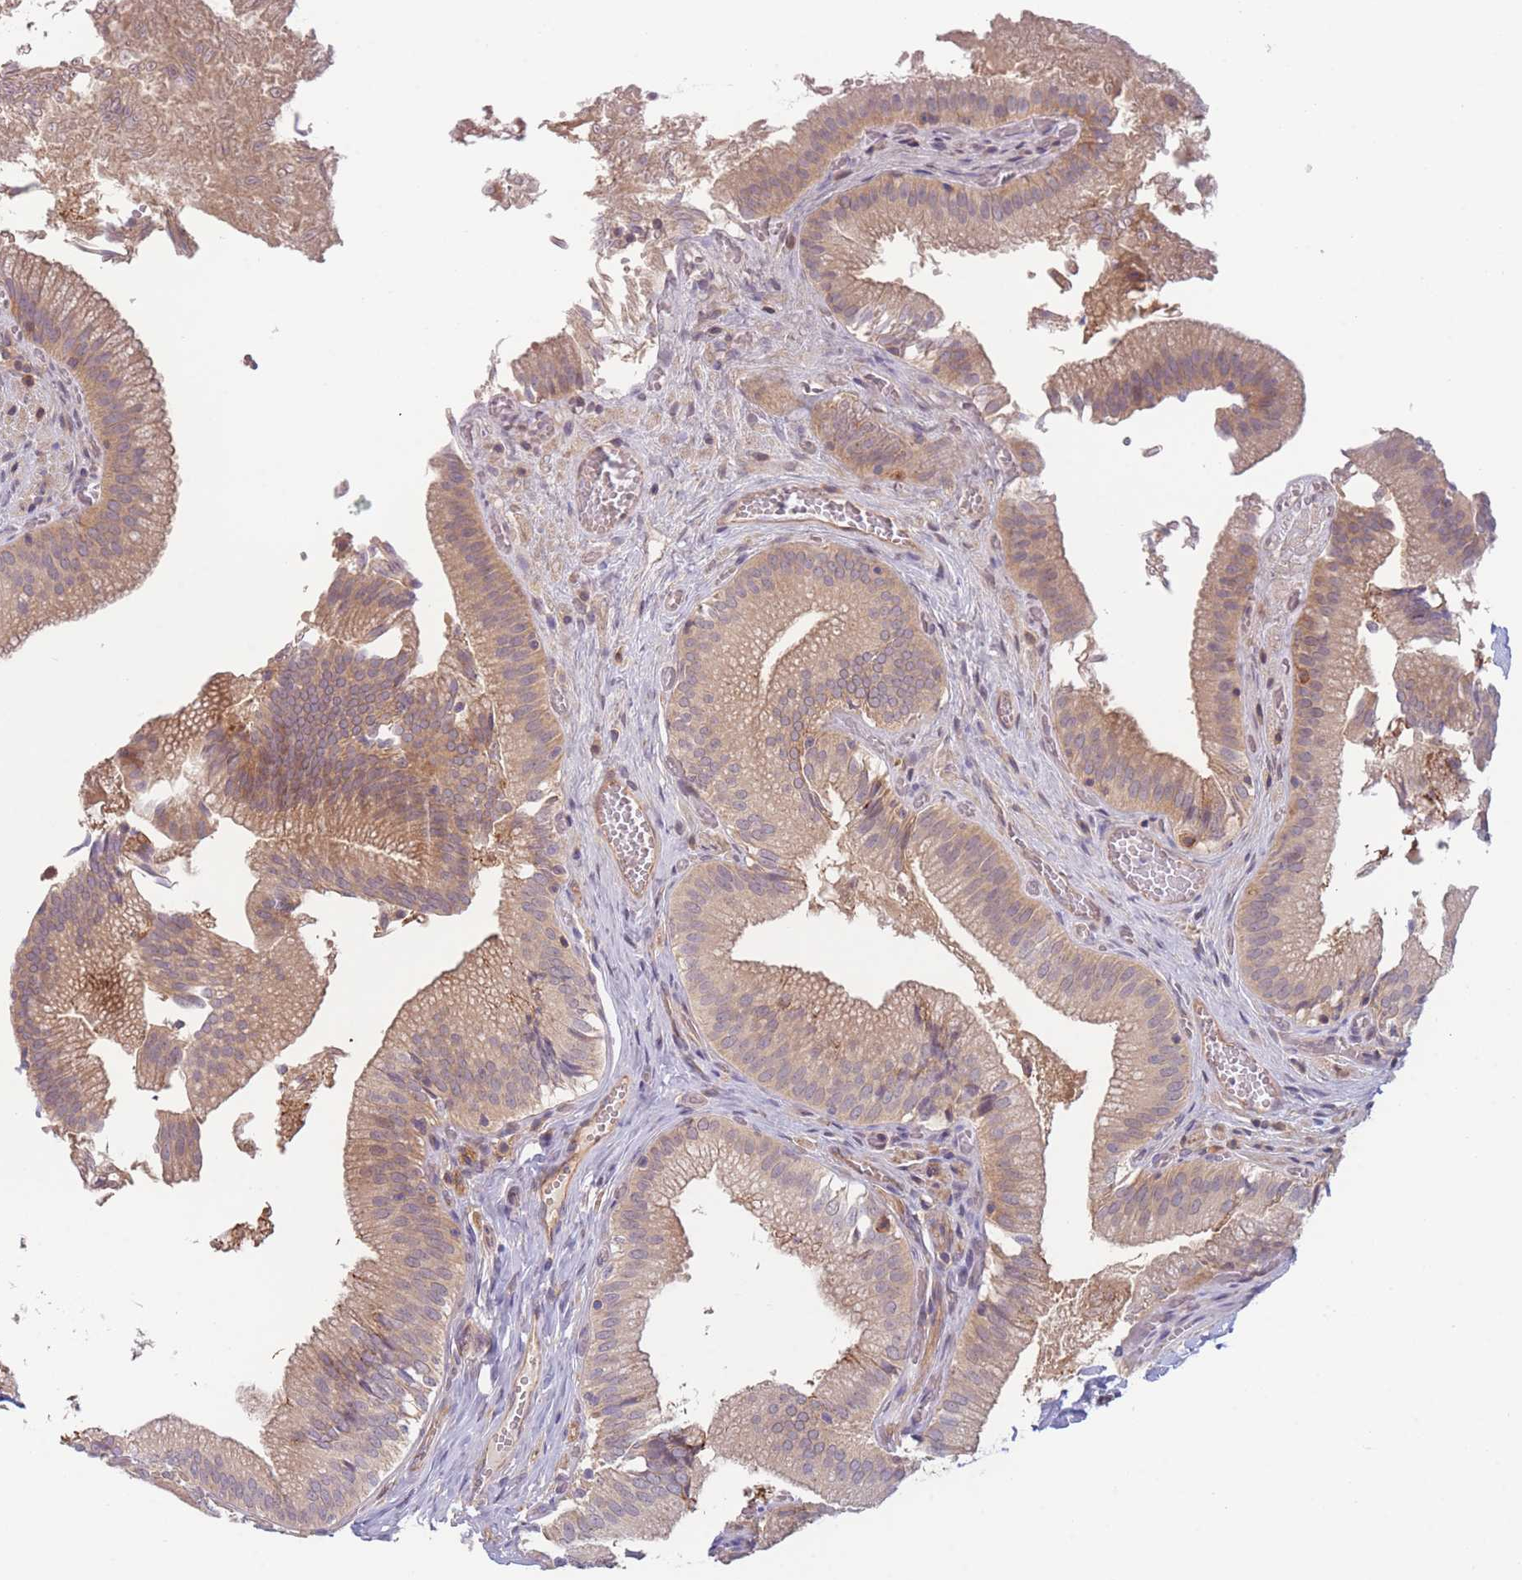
{"staining": {"intensity": "moderate", "quantity": ">75%", "location": "cytoplasmic/membranous"}, "tissue": "gallbladder", "cell_type": "Glandular cells", "image_type": "normal", "snomed": [{"axis": "morphology", "description": "Normal tissue, NOS"}, {"axis": "topography", "description": "Gallbladder"}, {"axis": "topography", "description": "Peripheral nerve tissue"}], "caption": "Glandular cells show medium levels of moderate cytoplasmic/membranous positivity in approximately >75% of cells in benign gallbladder.", "gene": "WDR93", "patient": {"sex": "male", "age": 17}}